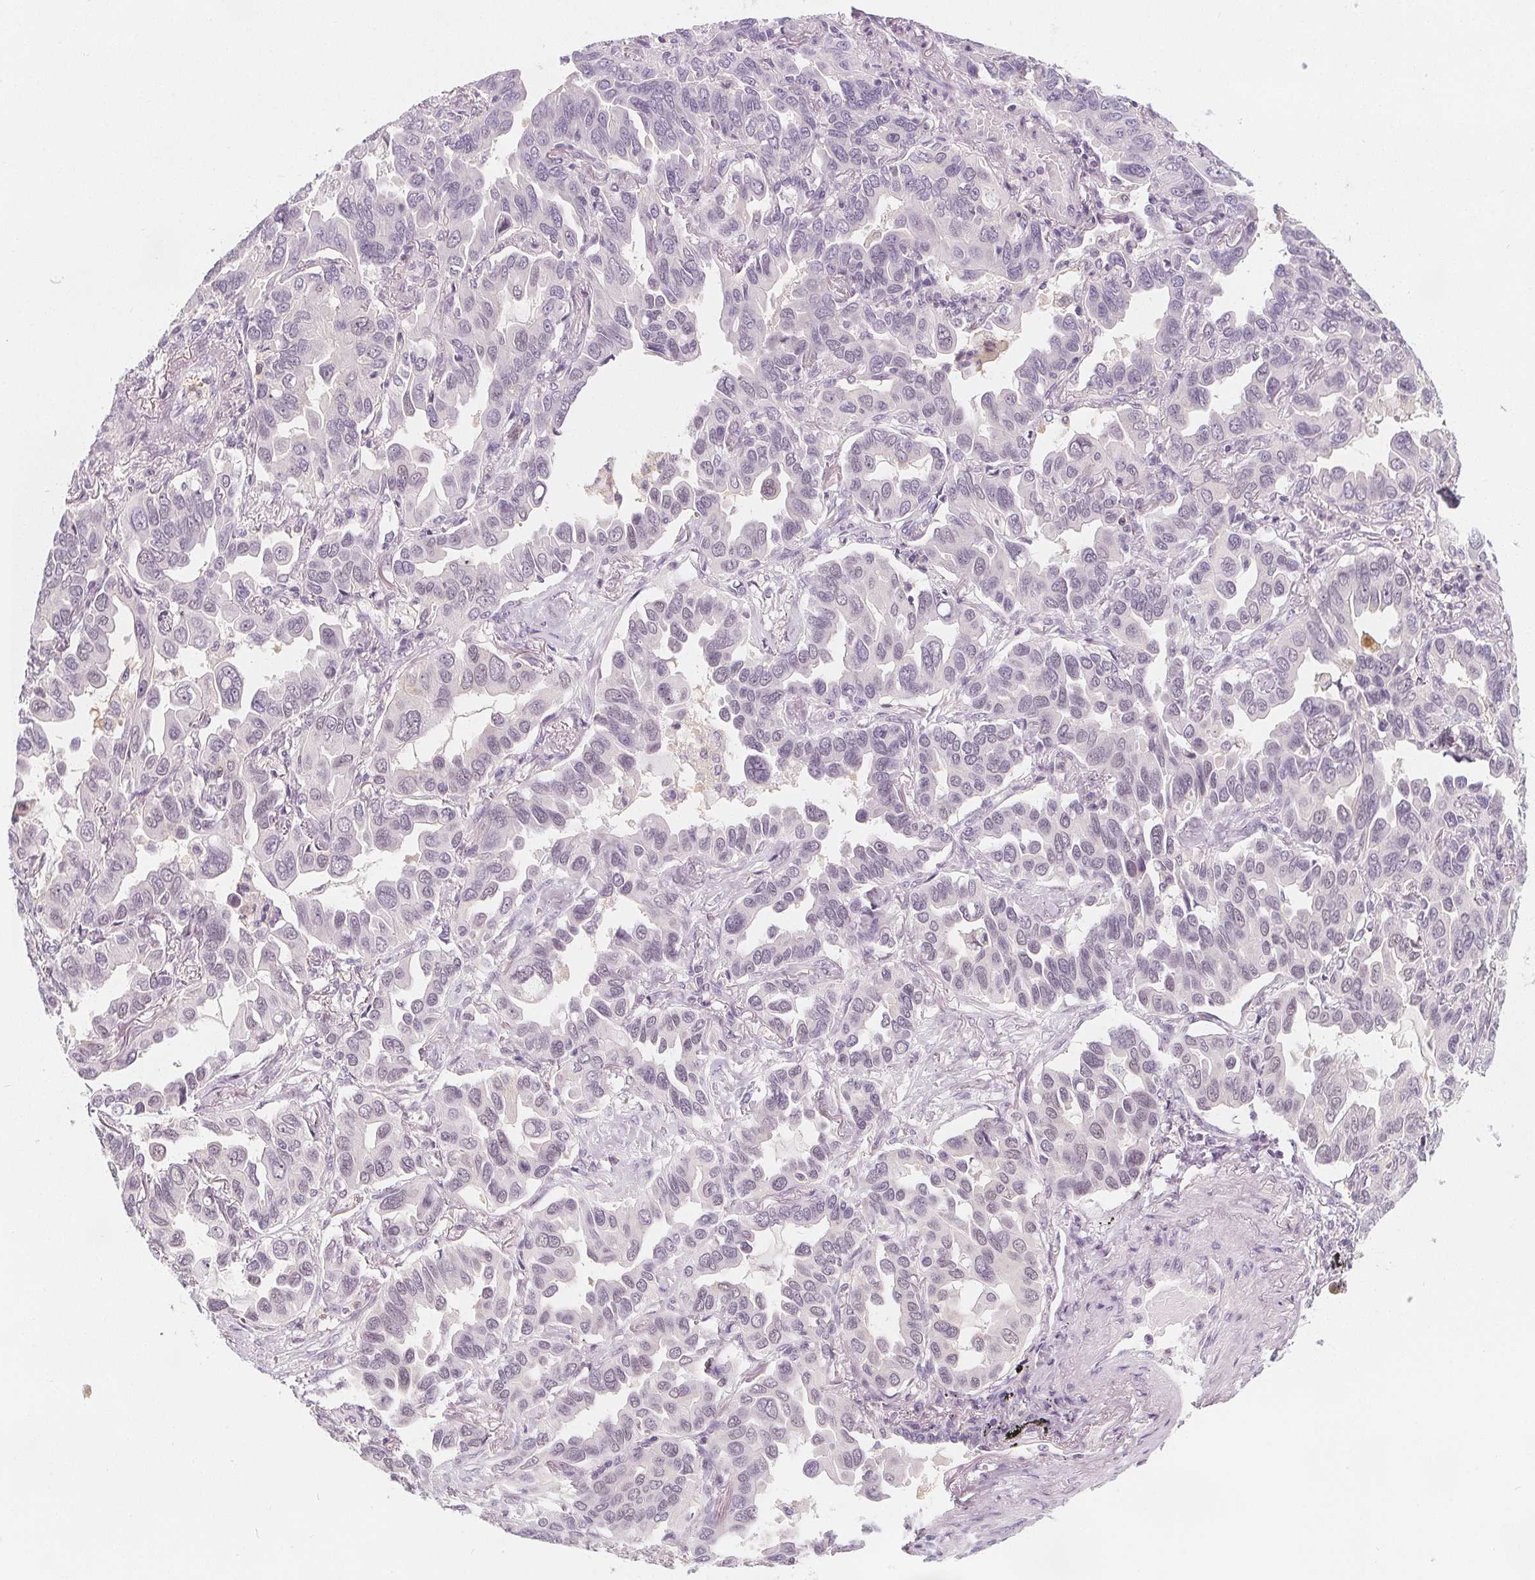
{"staining": {"intensity": "negative", "quantity": "none", "location": "none"}, "tissue": "lung cancer", "cell_type": "Tumor cells", "image_type": "cancer", "snomed": [{"axis": "morphology", "description": "Adenocarcinoma, NOS"}, {"axis": "topography", "description": "Lung"}], "caption": "This photomicrograph is of adenocarcinoma (lung) stained with IHC to label a protein in brown with the nuclei are counter-stained blue. There is no expression in tumor cells.", "gene": "UGP2", "patient": {"sex": "male", "age": 64}}